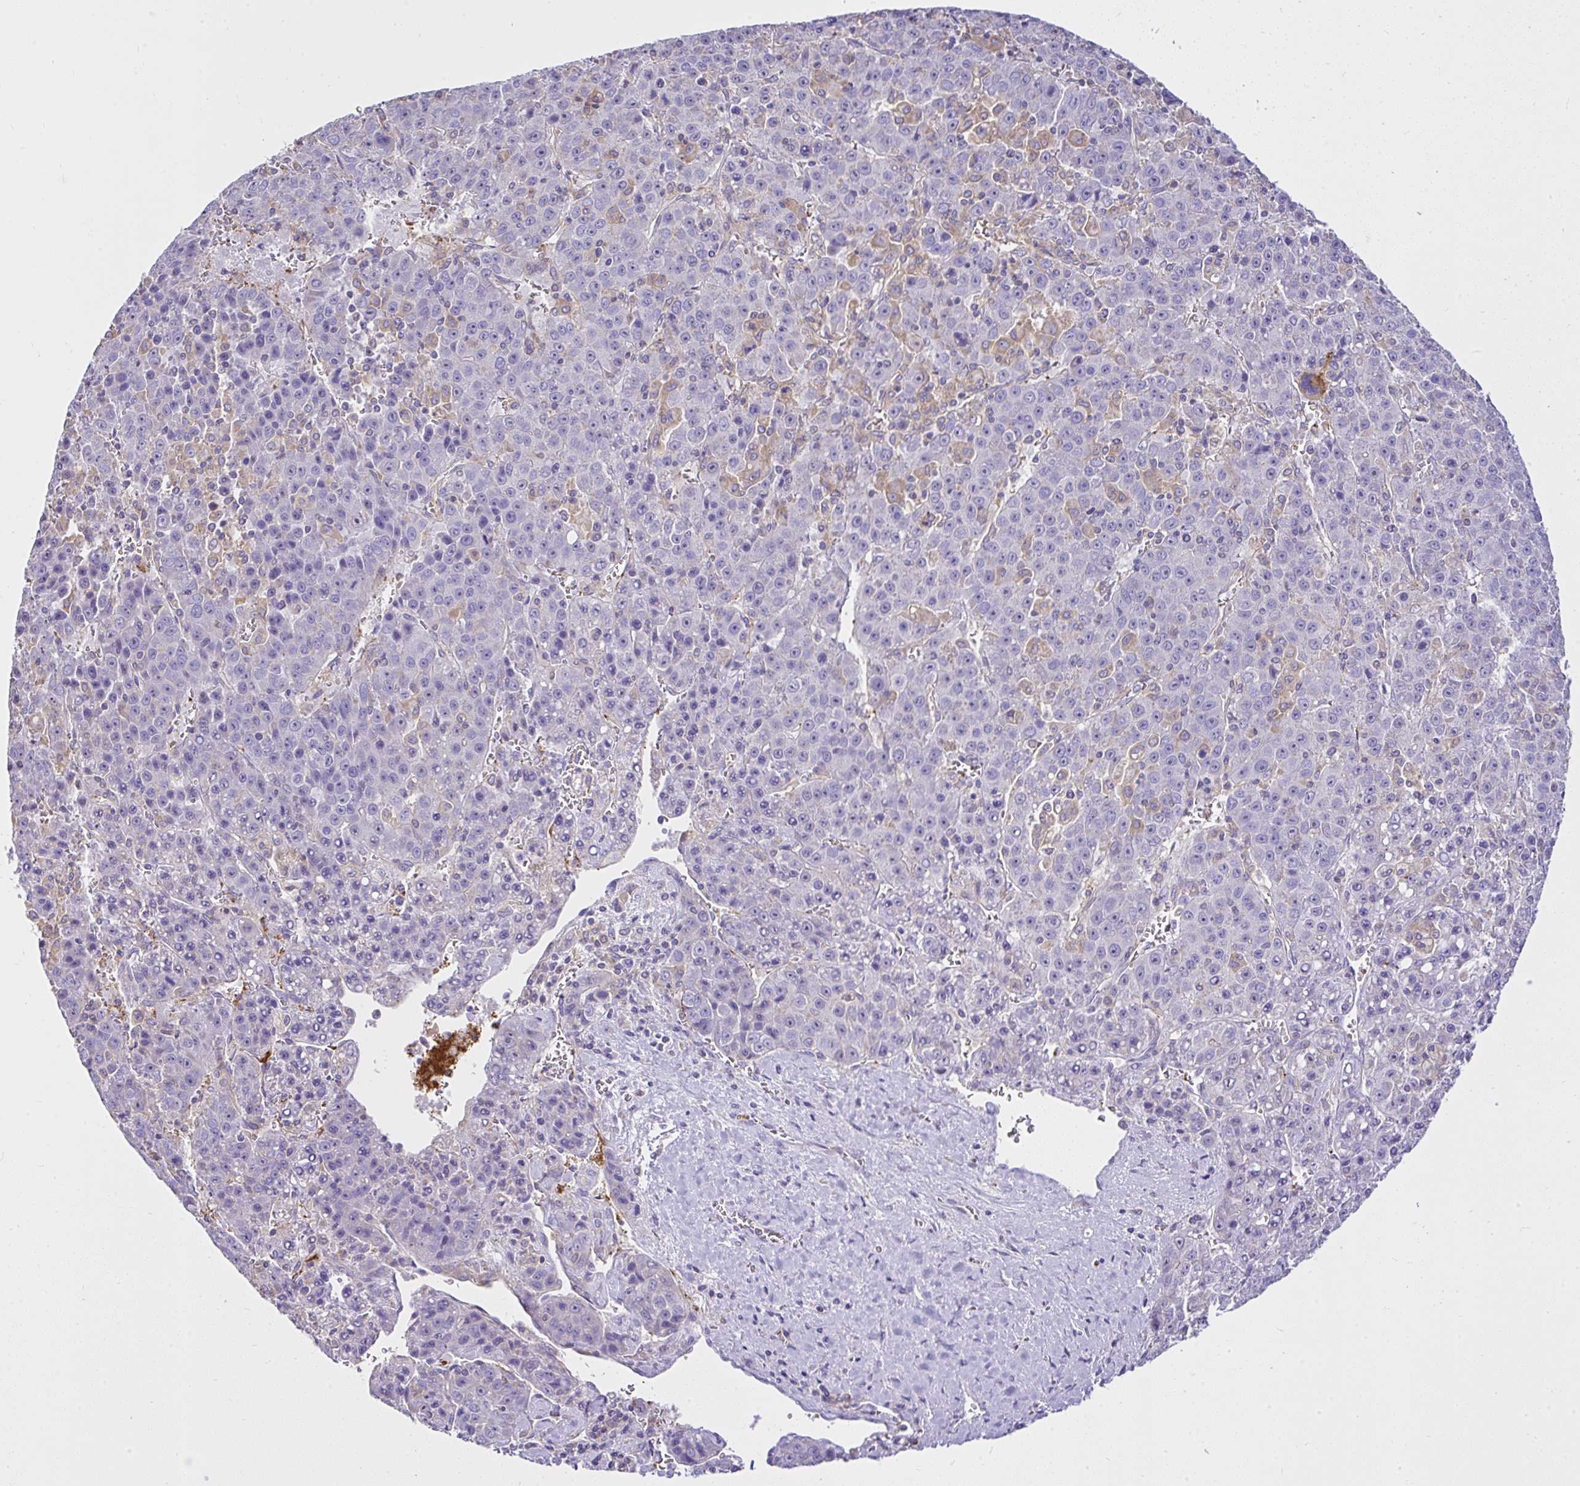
{"staining": {"intensity": "negative", "quantity": "none", "location": "none"}, "tissue": "liver cancer", "cell_type": "Tumor cells", "image_type": "cancer", "snomed": [{"axis": "morphology", "description": "Carcinoma, Hepatocellular, NOS"}, {"axis": "topography", "description": "Liver"}], "caption": "This is an immunohistochemistry (IHC) image of human hepatocellular carcinoma (liver). There is no staining in tumor cells.", "gene": "CCDC142", "patient": {"sex": "female", "age": 53}}